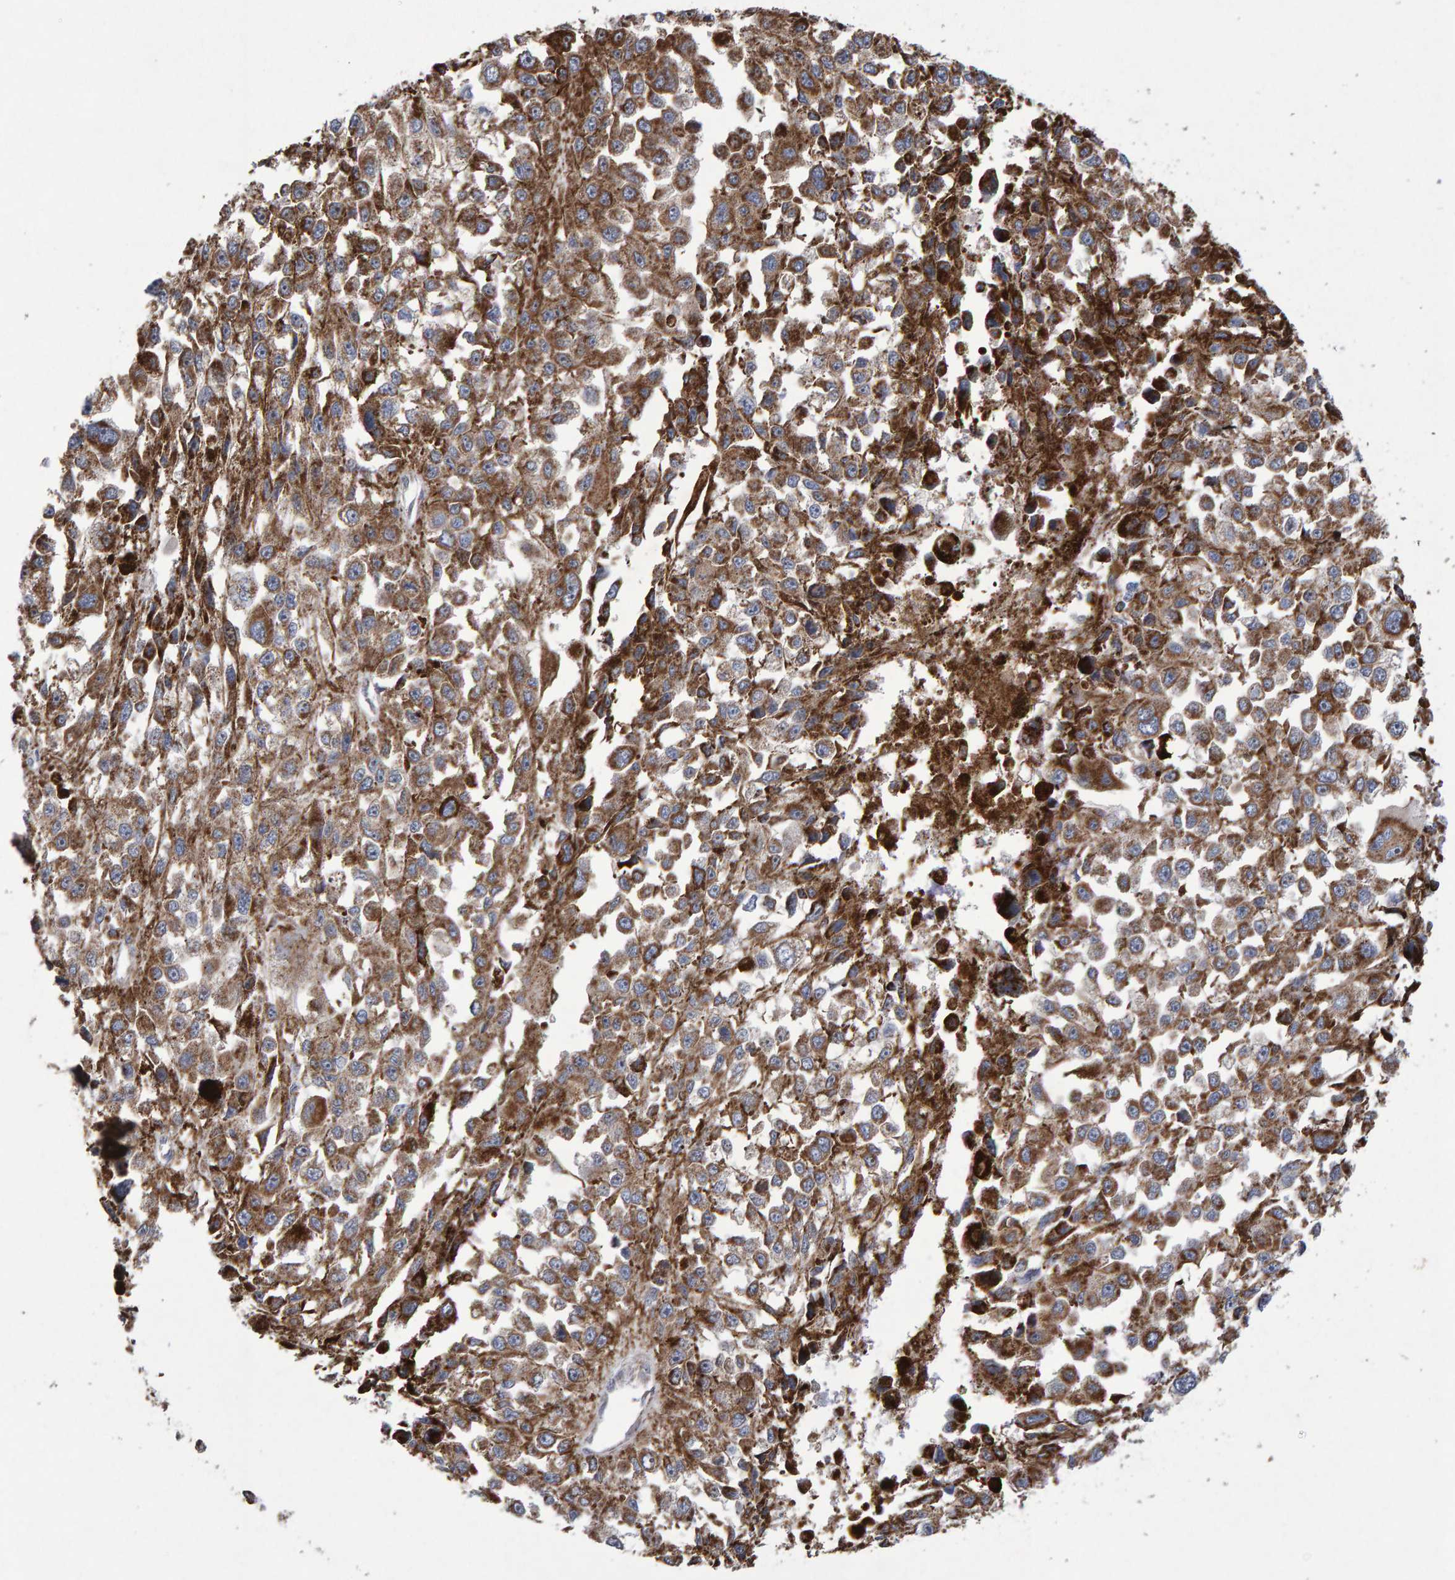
{"staining": {"intensity": "moderate", "quantity": ">75%", "location": "cytoplasmic/membranous"}, "tissue": "melanoma", "cell_type": "Tumor cells", "image_type": "cancer", "snomed": [{"axis": "morphology", "description": "Malignant melanoma, Metastatic site"}, {"axis": "topography", "description": "Lymph node"}], "caption": "Immunohistochemistry (IHC) of malignant melanoma (metastatic site) shows medium levels of moderate cytoplasmic/membranous positivity in approximately >75% of tumor cells.", "gene": "PECR", "patient": {"sex": "male", "age": 59}}